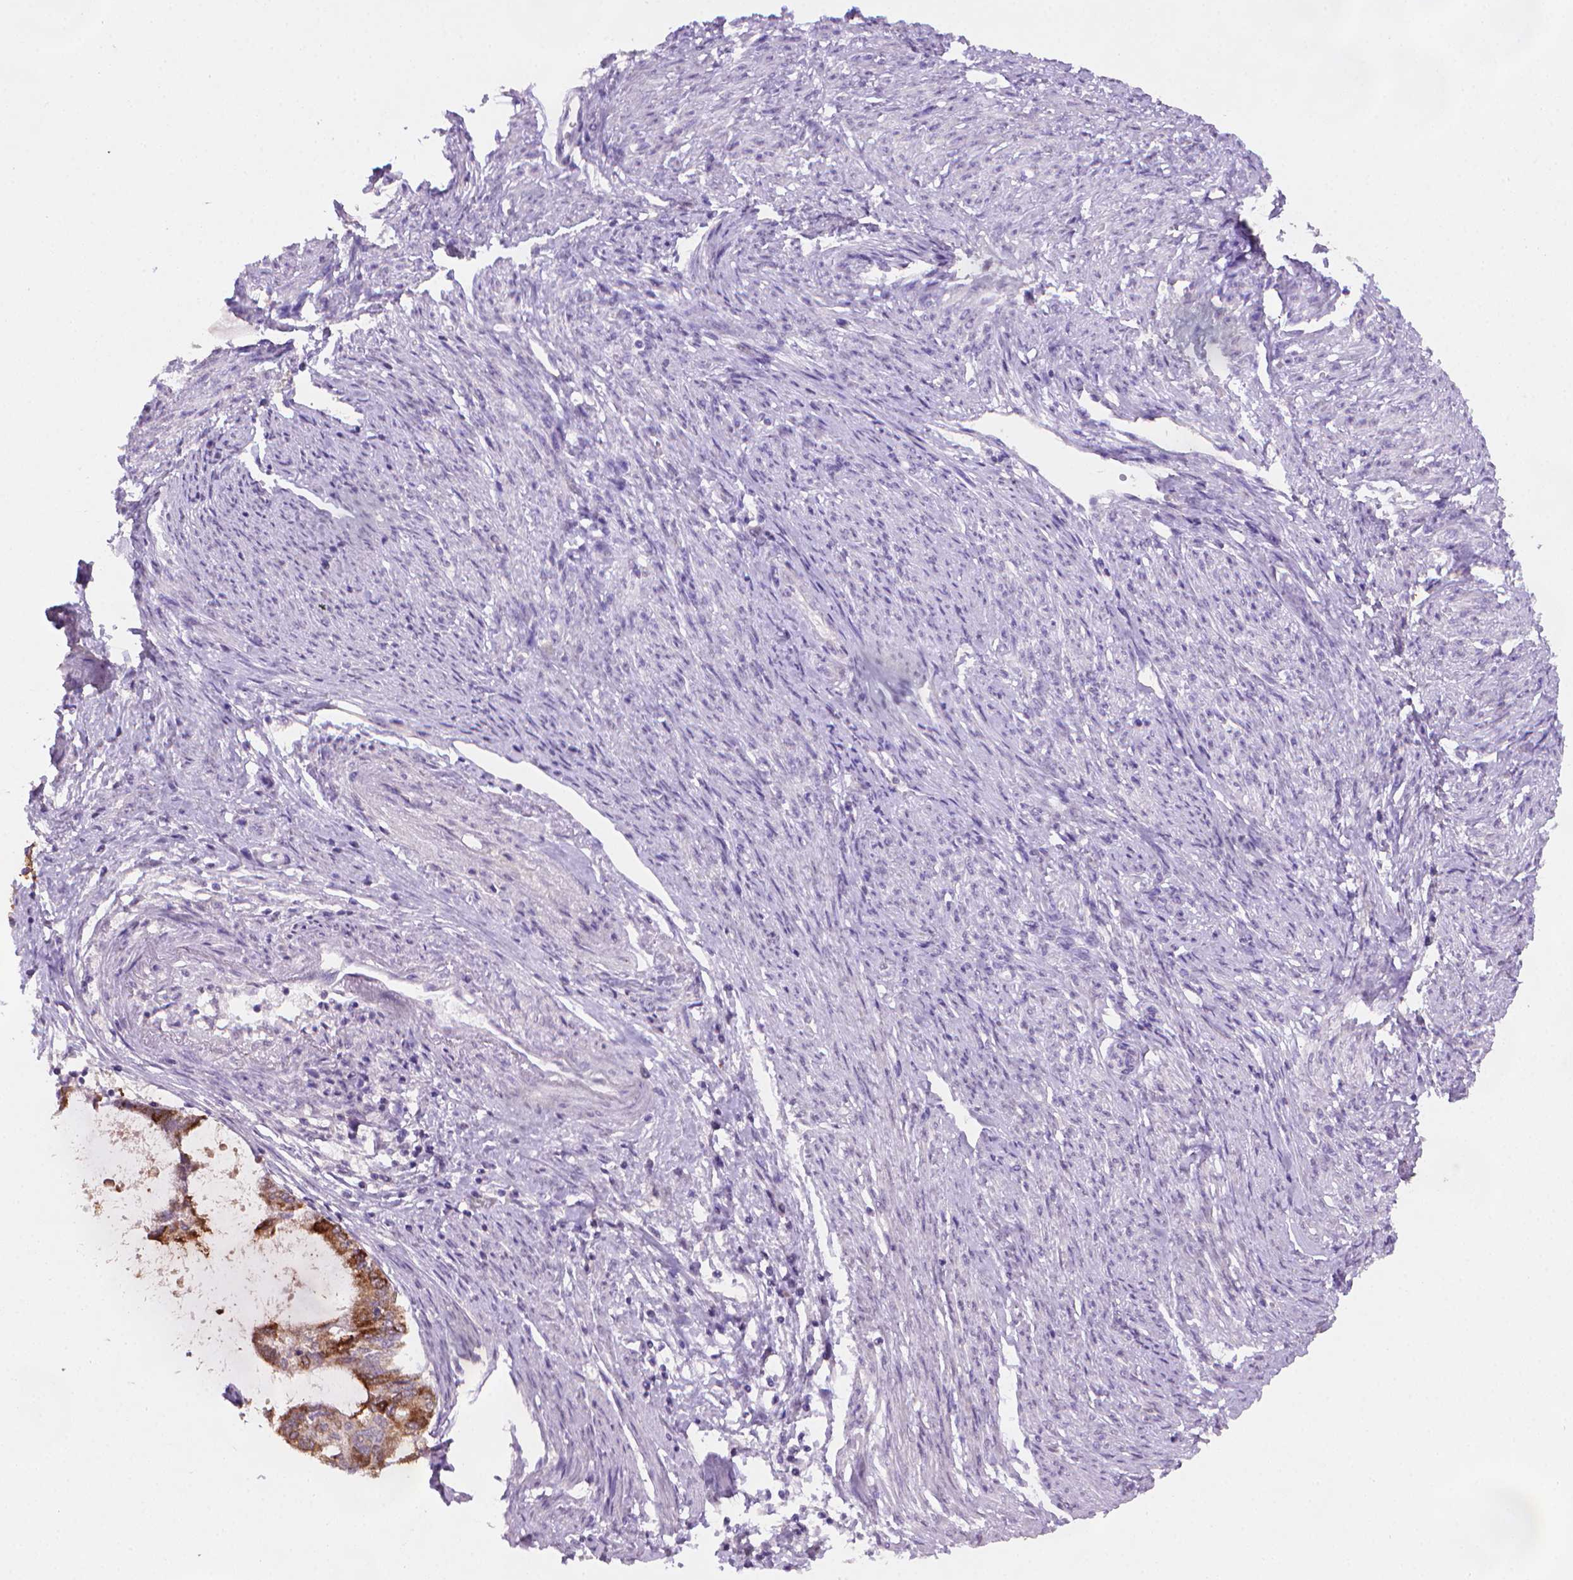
{"staining": {"intensity": "strong", "quantity": ">75%", "location": "cytoplasmic/membranous"}, "tissue": "endometrial cancer", "cell_type": "Tumor cells", "image_type": "cancer", "snomed": [{"axis": "morphology", "description": "Adenocarcinoma, NOS"}, {"axis": "topography", "description": "Endometrium"}], "caption": "Tumor cells display high levels of strong cytoplasmic/membranous positivity in about >75% of cells in endometrial cancer (adenocarcinoma).", "gene": "MUC1", "patient": {"sex": "female", "age": 86}}